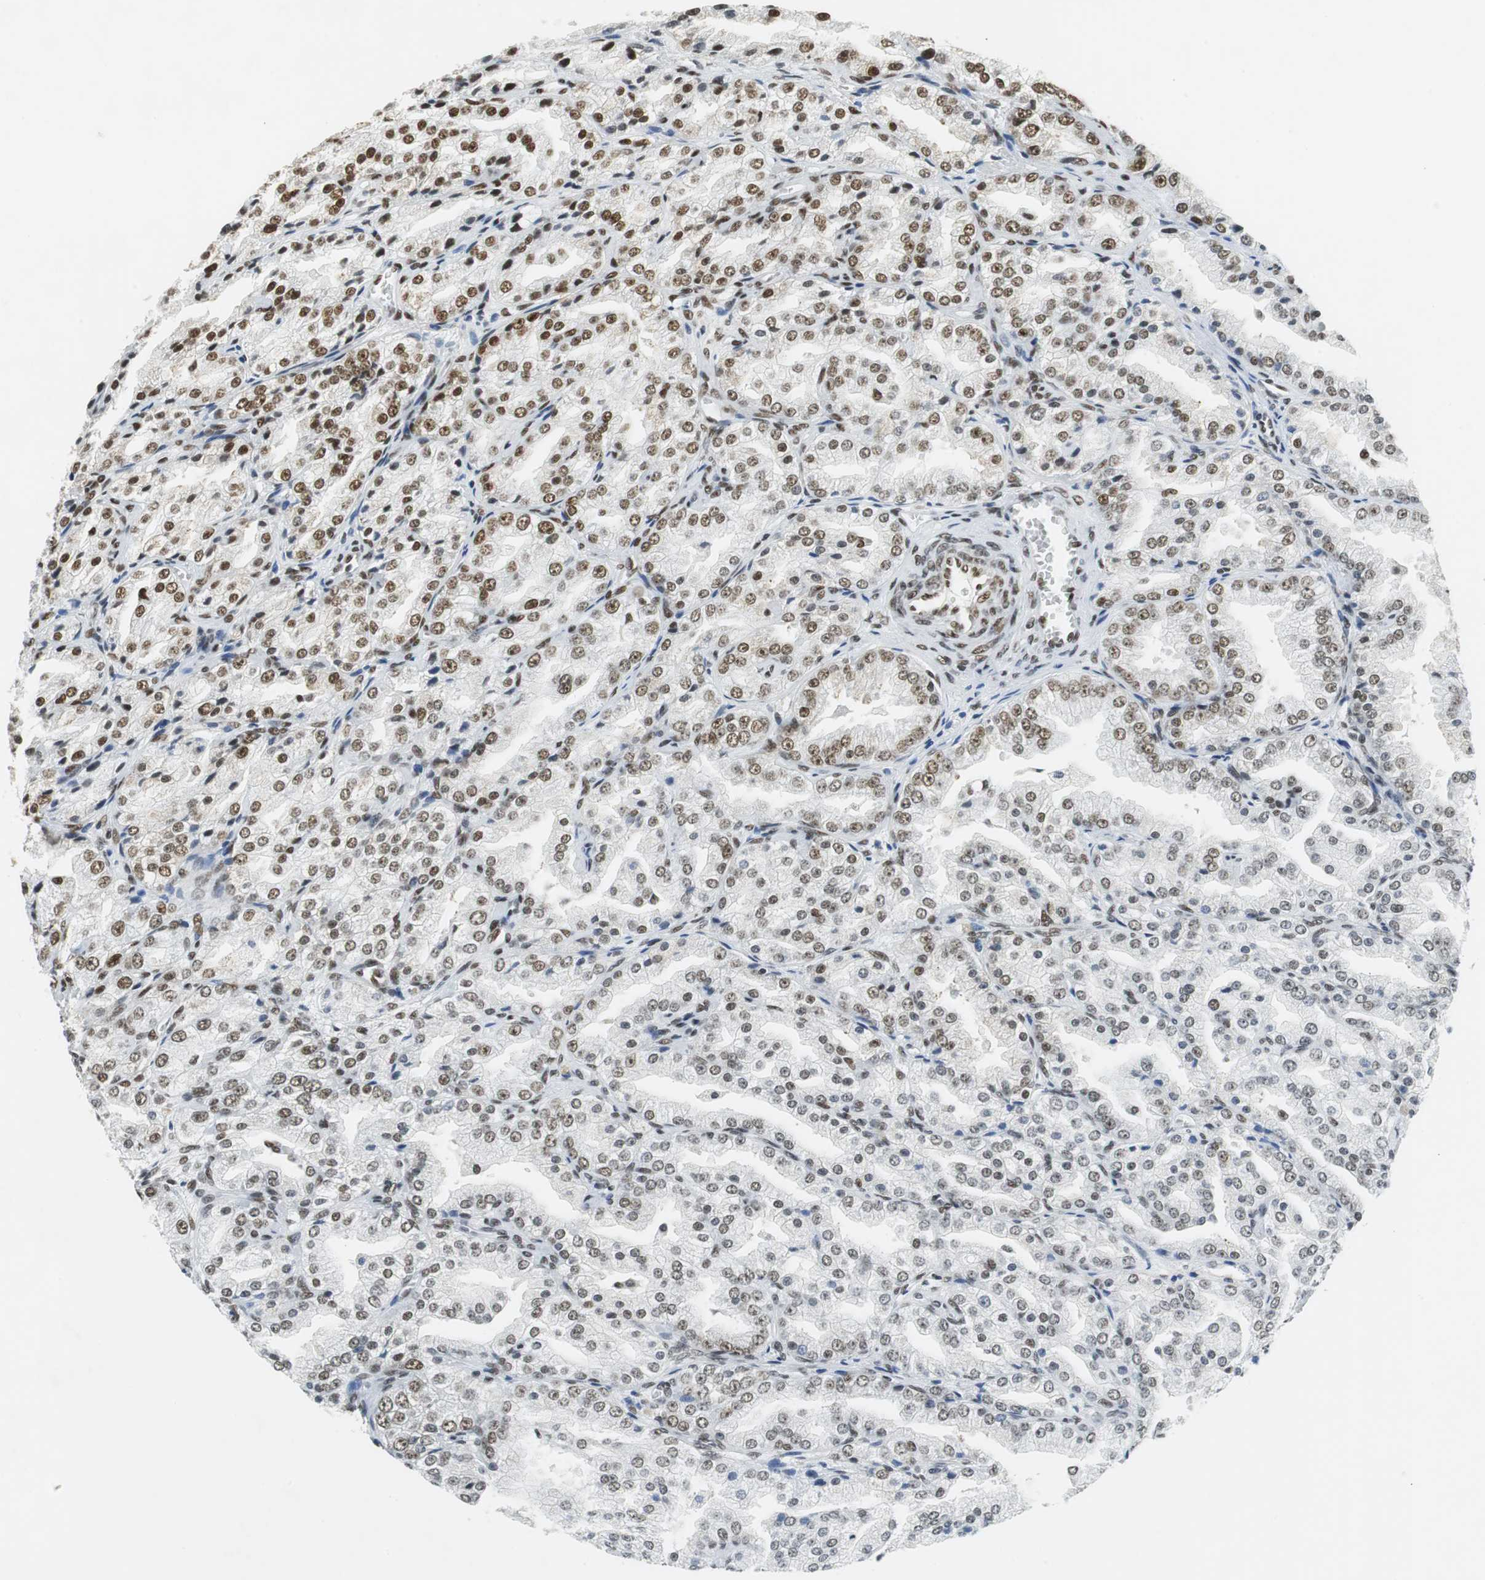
{"staining": {"intensity": "moderate", "quantity": ">75%", "location": "nuclear"}, "tissue": "prostate cancer", "cell_type": "Tumor cells", "image_type": "cancer", "snomed": [{"axis": "morphology", "description": "Adenocarcinoma, High grade"}, {"axis": "topography", "description": "Prostate"}], "caption": "DAB immunohistochemical staining of prostate cancer demonstrates moderate nuclear protein staining in approximately >75% of tumor cells.", "gene": "PRKDC", "patient": {"sex": "male", "age": 61}}